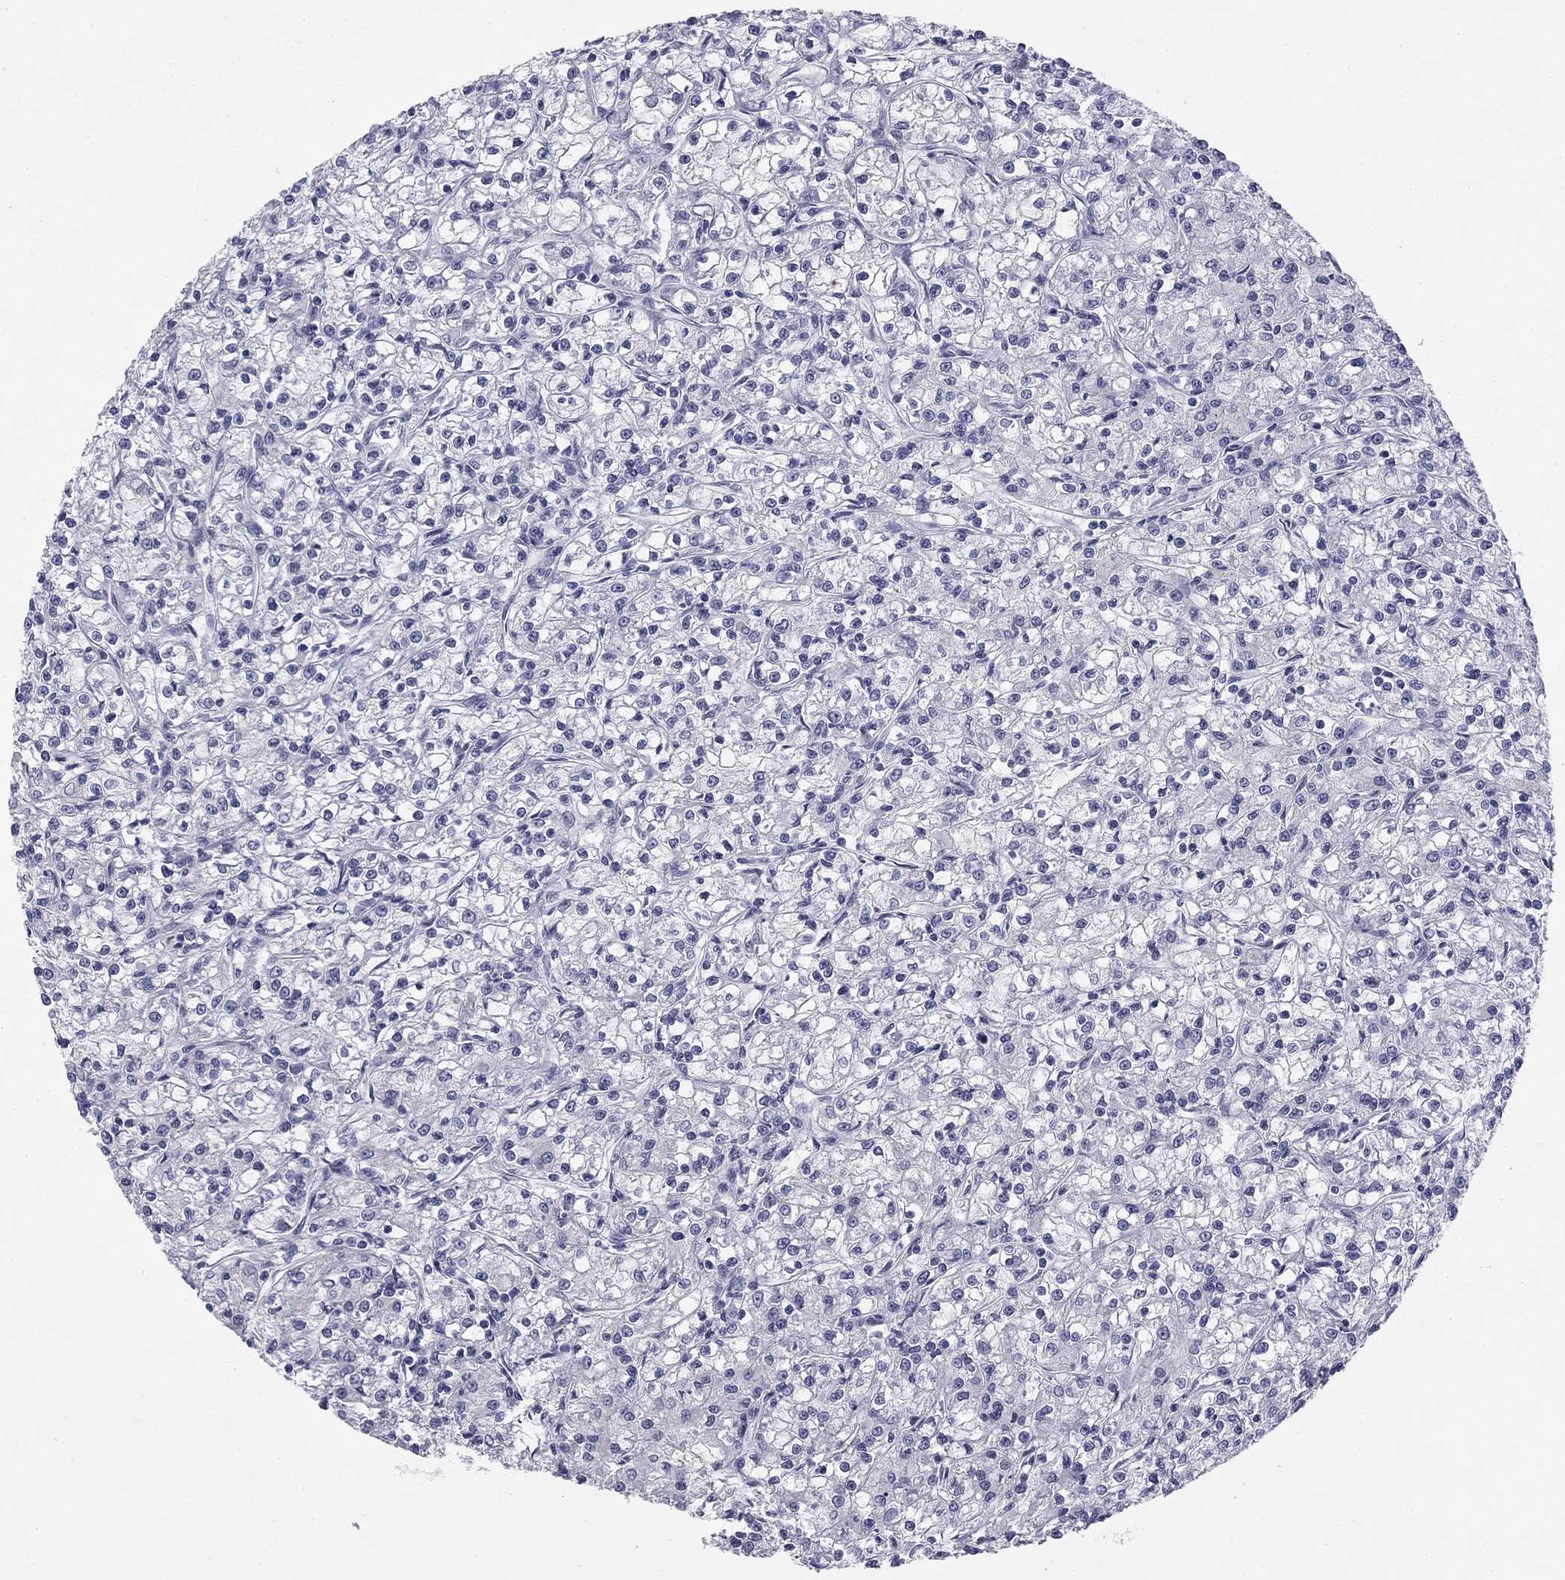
{"staining": {"intensity": "negative", "quantity": "none", "location": "none"}, "tissue": "renal cancer", "cell_type": "Tumor cells", "image_type": "cancer", "snomed": [{"axis": "morphology", "description": "Adenocarcinoma, NOS"}, {"axis": "topography", "description": "Kidney"}], "caption": "Tumor cells are negative for protein expression in human renal adenocarcinoma.", "gene": "TFAP2B", "patient": {"sex": "female", "age": 59}}